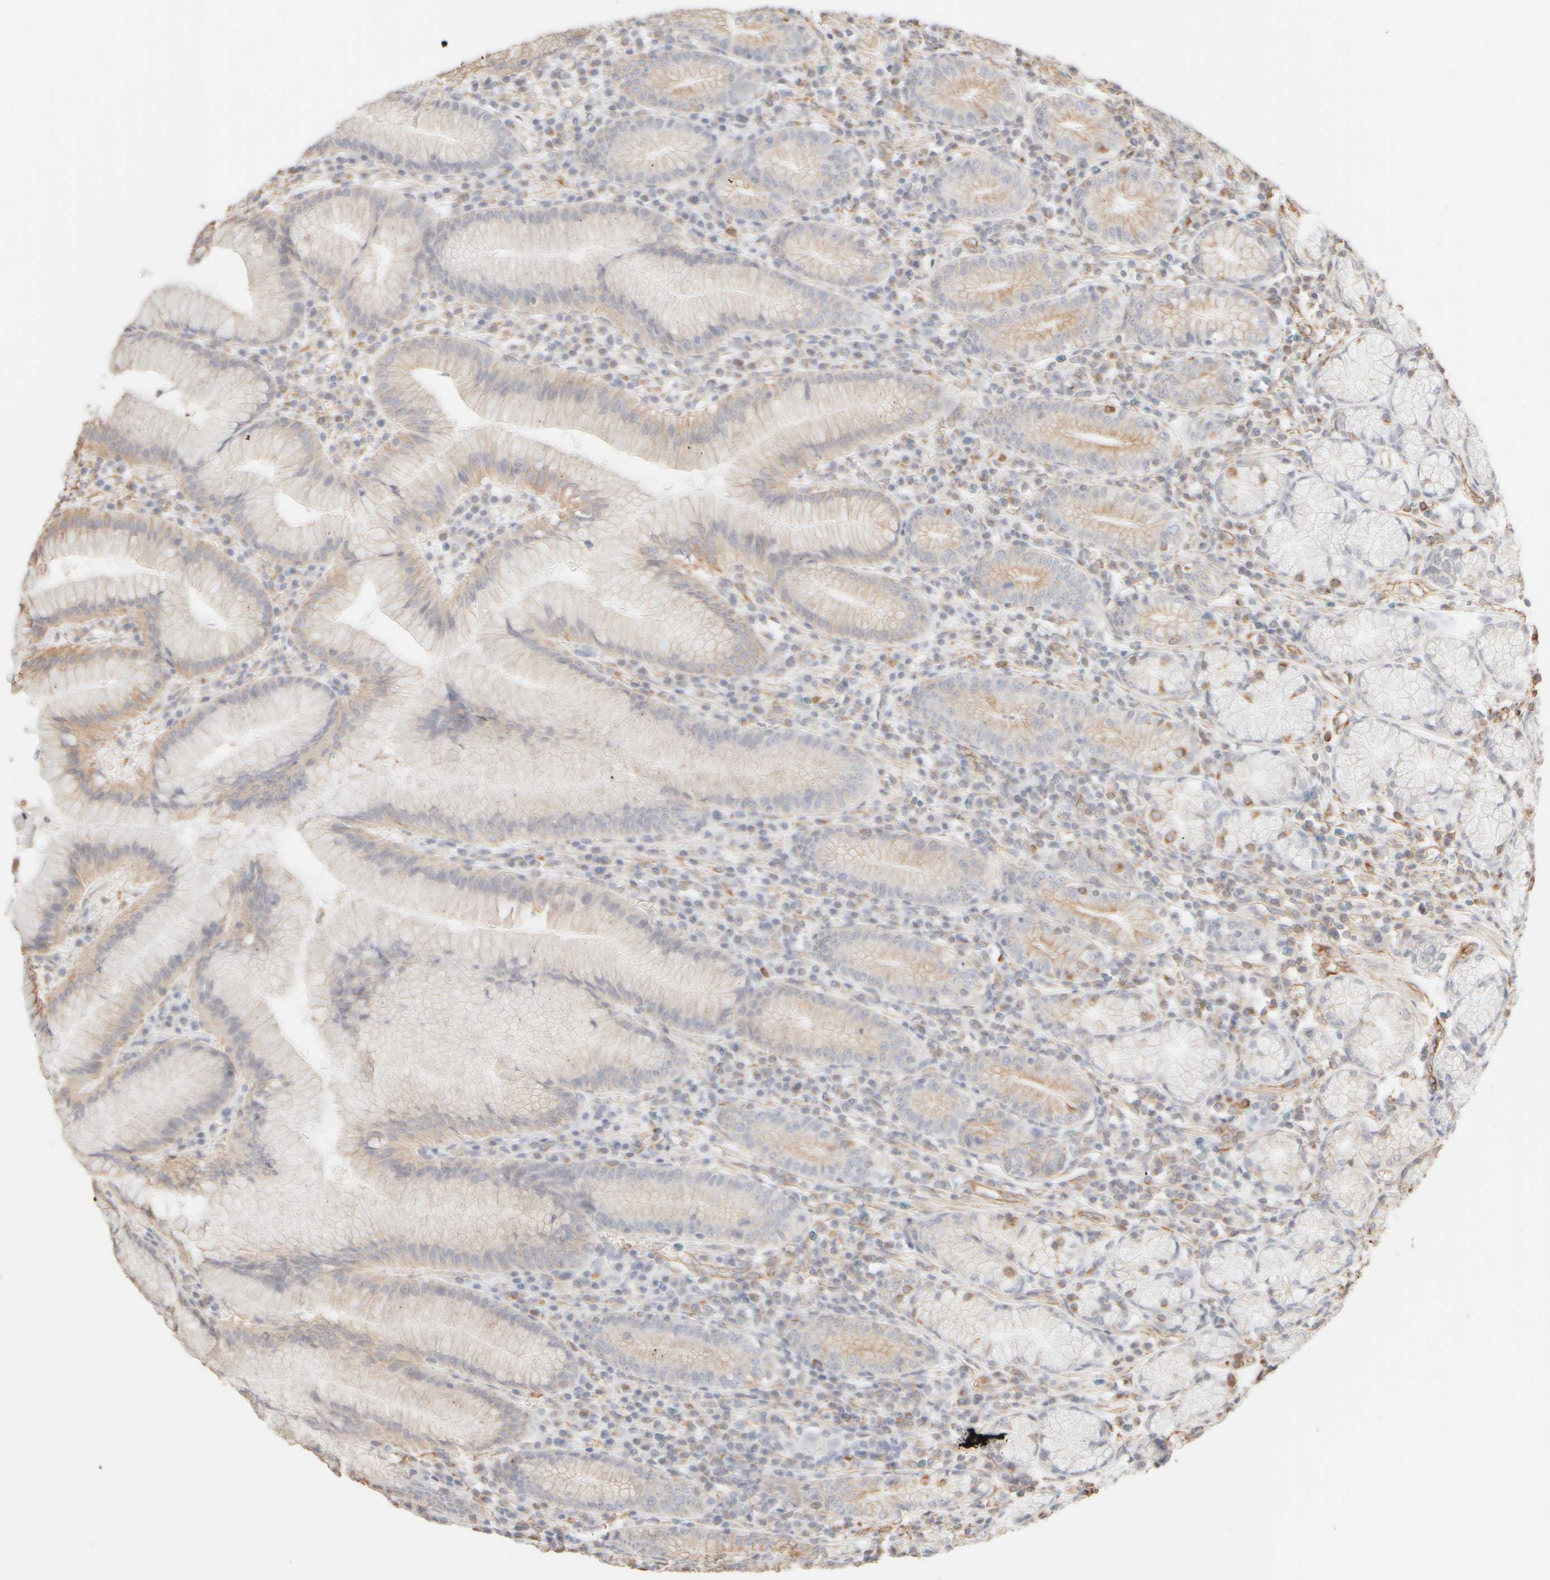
{"staining": {"intensity": "moderate", "quantity": "<25%", "location": "cytoplasmic/membranous"}, "tissue": "stomach", "cell_type": "Glandular cells", "image_type": "normal", "snomed": [{"axis": "morphology", "description": "Normal tissue, NOS"}, {"axis": "topography", "description": "Stomach"}], "caption": "Protein staining shows moderate cytoplasmic/membranous staining in about <25% of glandular cells in benign stomach. Immunohistochemistry stains the protein in brown and the nuclei are stained blue.", "gene": "KRT15", "patient": {"sex": "male", "age": 55}}